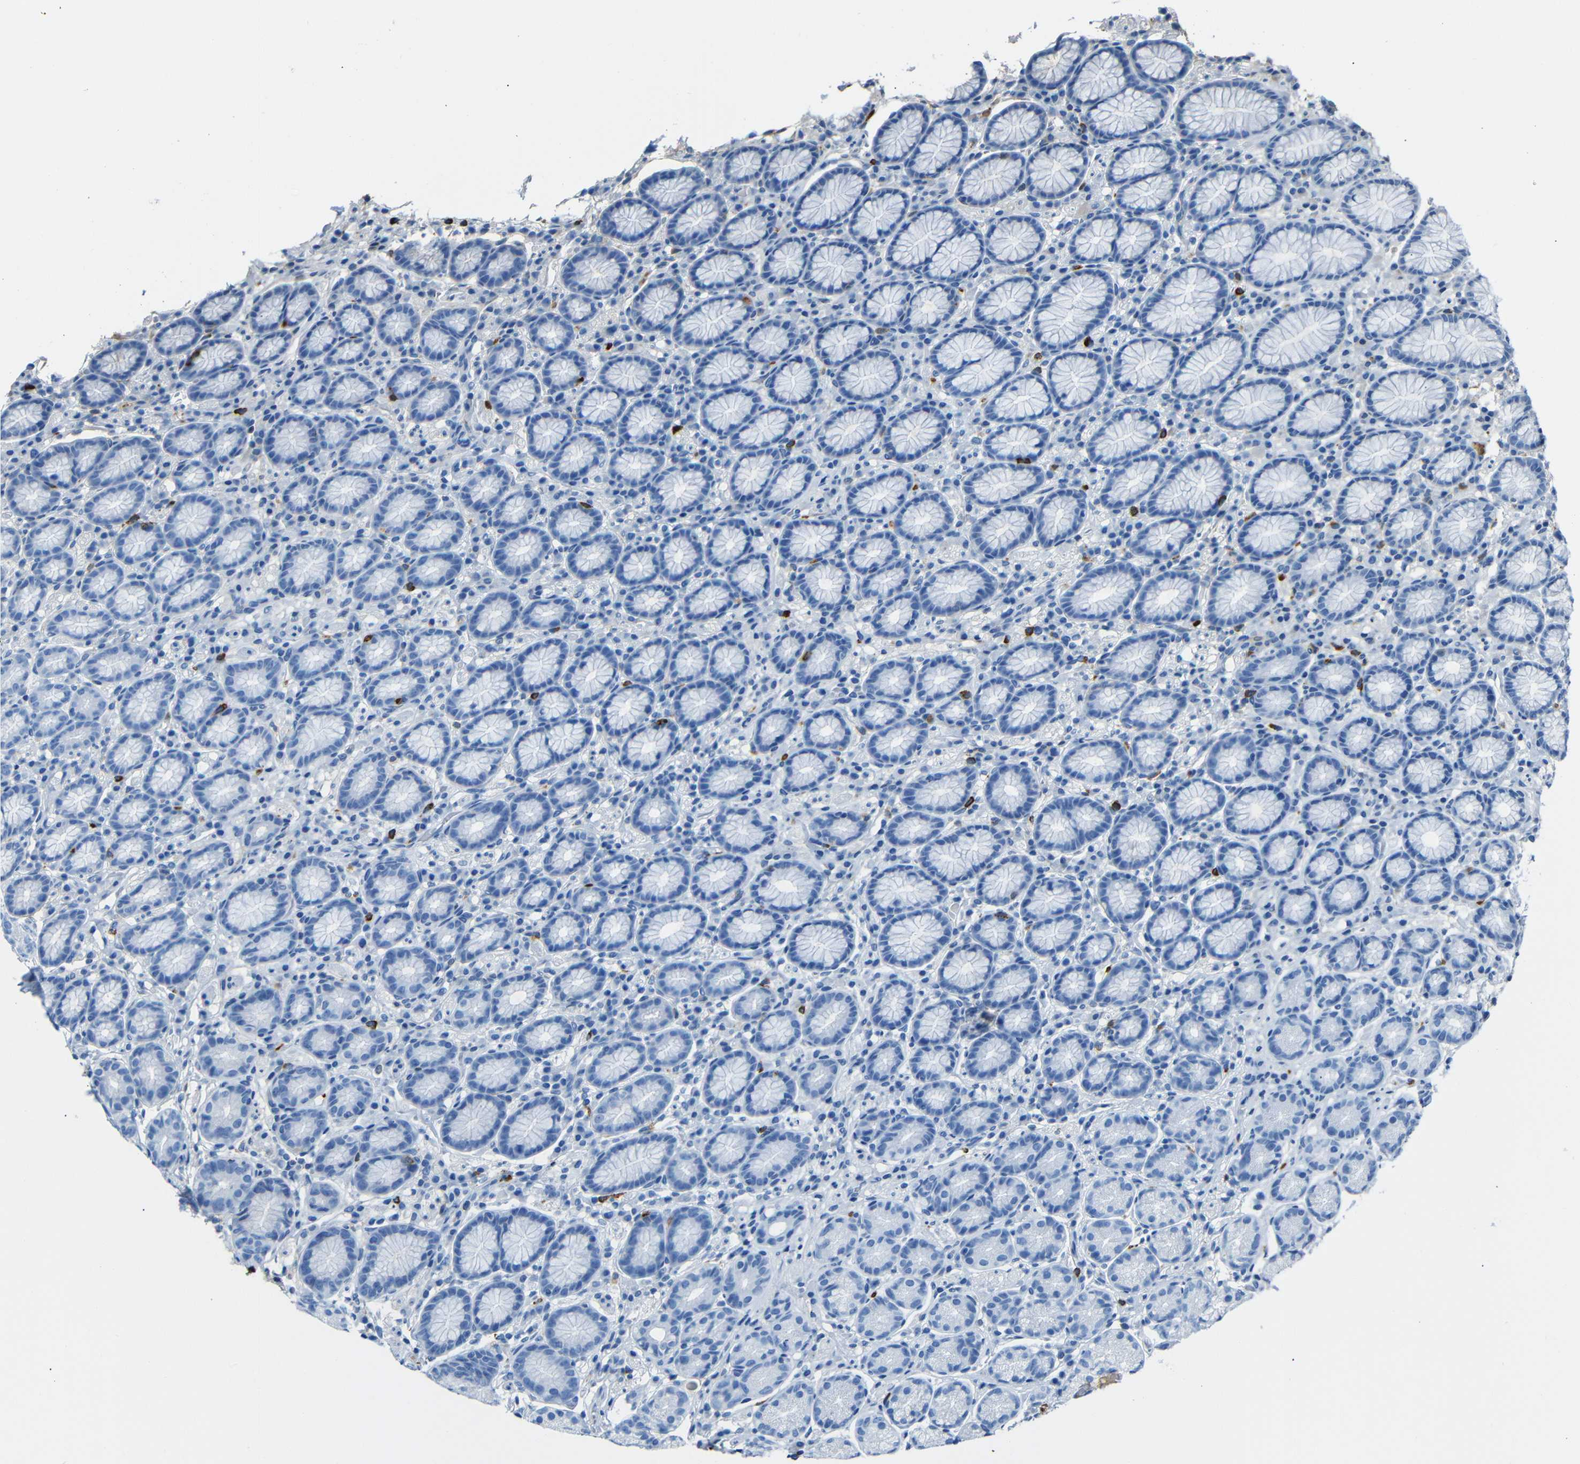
{"staining": {"intensity": "weak", "quantity": "<25%", "location": "cytoplasmic/membranous"}, "tissue": "stomach", "cell_type": "Glandular cells", "image_type": "normal", "snomed": [{"axis": "morphology", "description": "Normal tissue, NOS"}, {"axis": "topography", "description": "Stomach, lower"}], "caption": "An immunohistochemistry image of unremarkable stomach is shown. There is no staining in glandular cells of stomach.", "gene": "SERPINA1", "patient": {"sex": "male", "age": 52}}